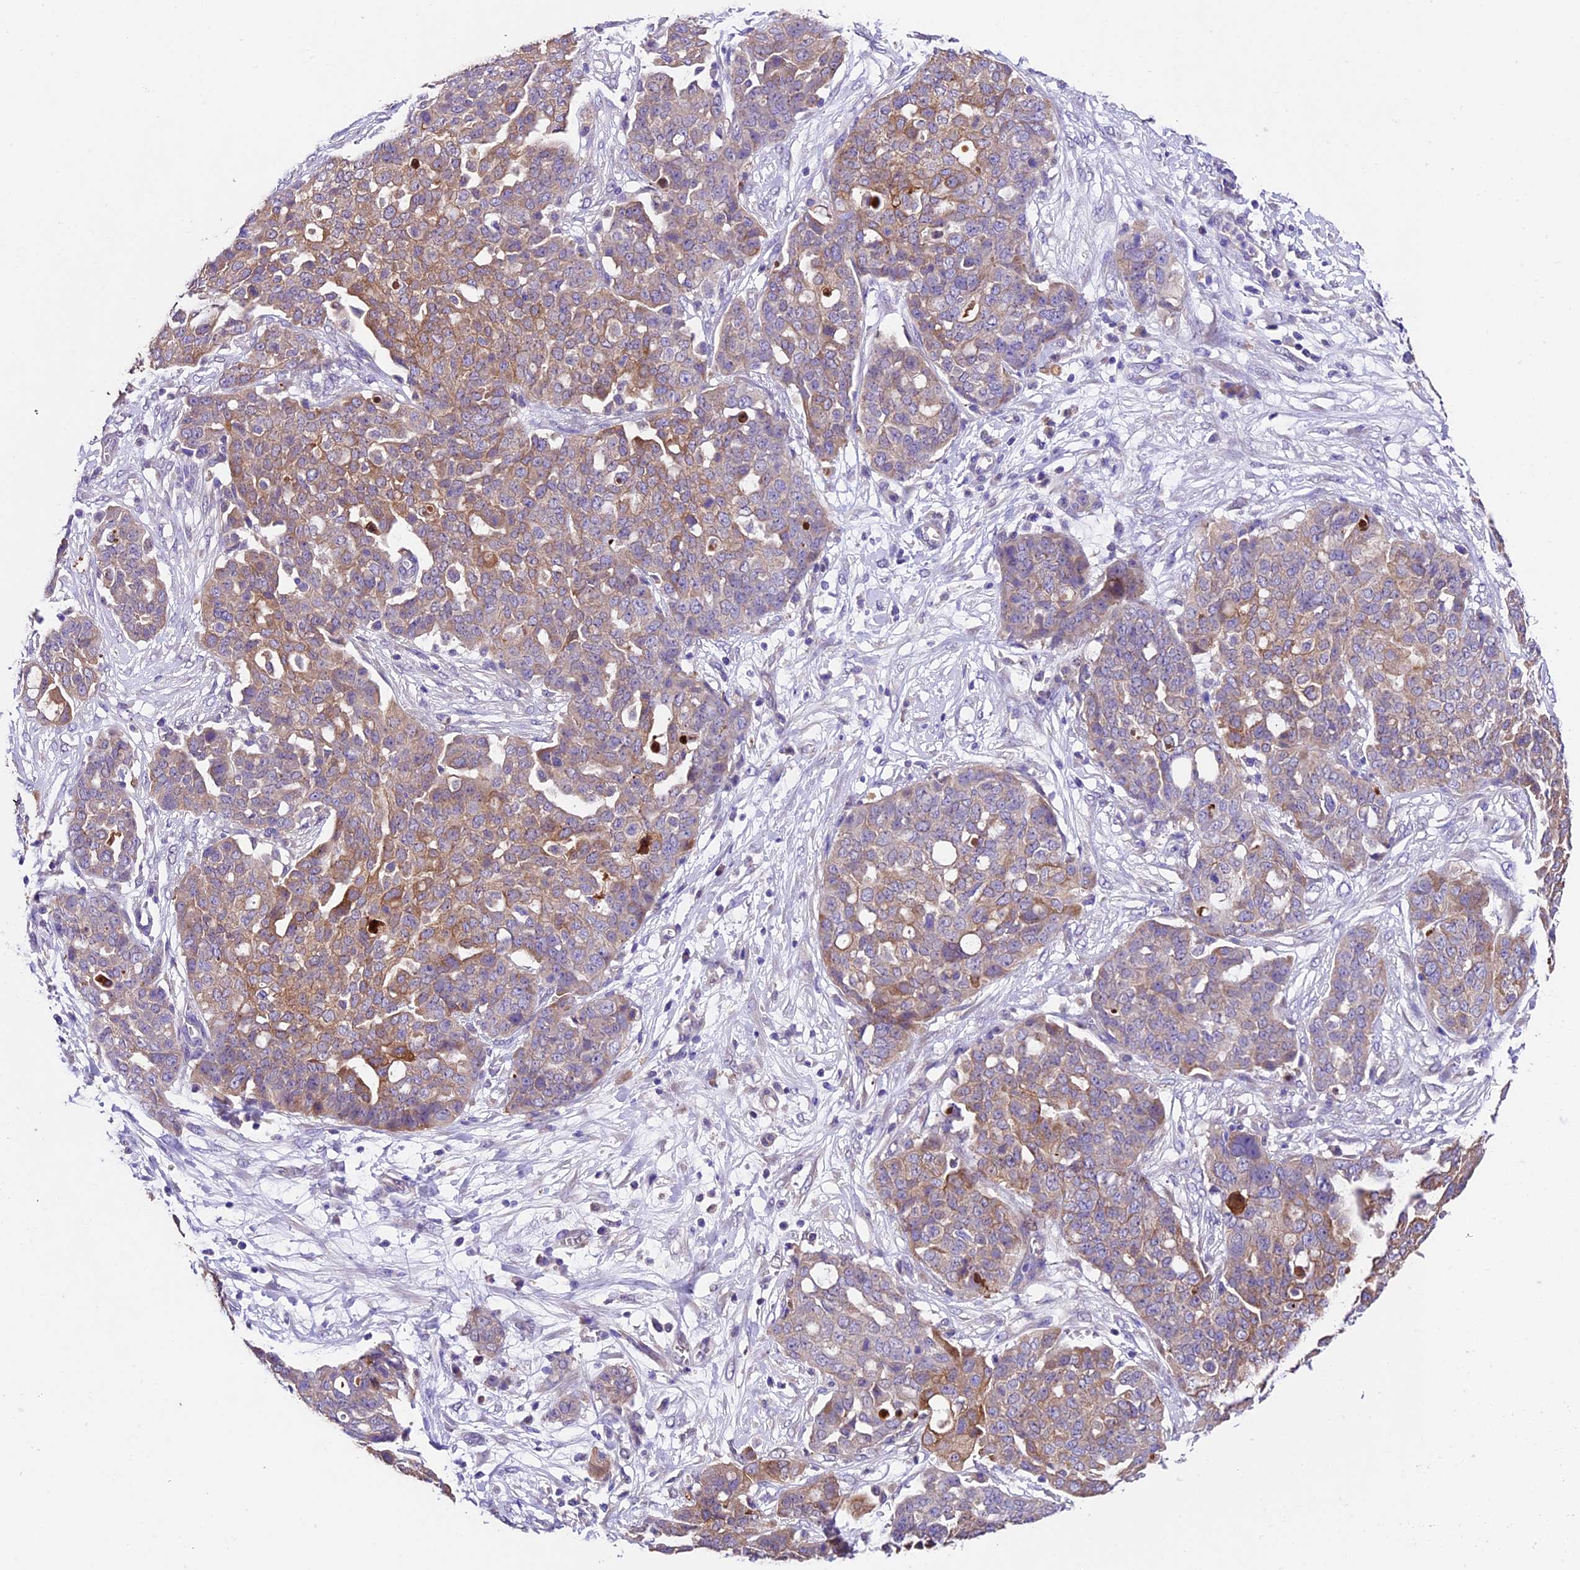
{"staining": {"intensity": "weak", "quantity": "25%-75%", "location": "cytoplasmic/membranous"}, "tissue": "ovarian cancer", "cell_type": "Tumor cells", "image_type": "cancer", "snomed": [{"axis": "morphology", "description": "Cystadenocarcinoma, serous, NOS"}, {"axis": "topography", "description": "Soft tissue"}, {"axis": "topography", "description": "Ovary"}], "caption": "This photomicrograph reveals IHC staining of ovarian cancer, with low weak cytoplasmic/membranous expression in about 25%-75% of tumor cells.", "gene": "SBNO2", "patient": {"sex": "female", "age": 57}}